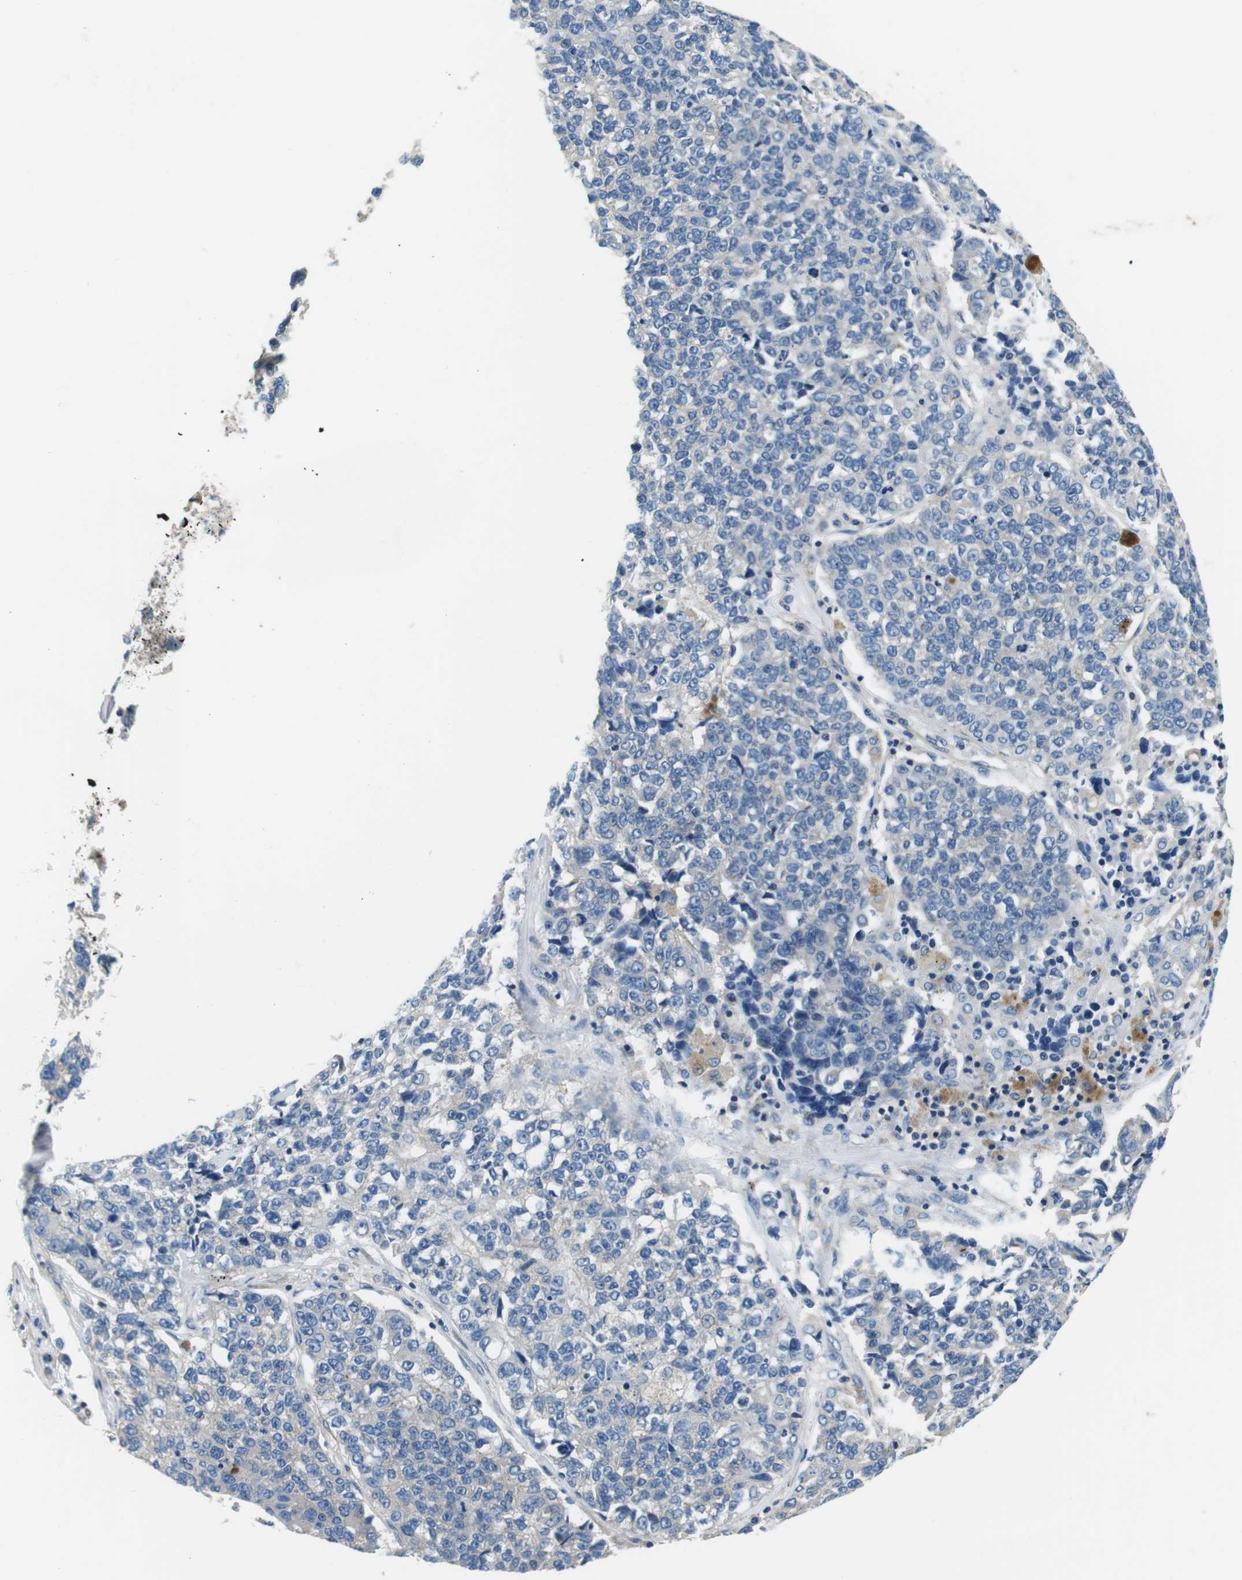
{"staining": {"intensity": "negative", "quantity": "none", "location": "none"}, "tissue": "lung cancer", "cell_type": "Tumor cells", "image_type": "cancer", "snomed": [{"axis": "morphology", "description": "Adenocarcinoma, NOS"}, {"axis": "topography", "description": "Lung"}], "caption": "This is a photomicrograph of immunohistochemistry (IHC) staining of lung adenocarcinoma, which shows no positivity in tumor cells.", "gene": "DENND4C", "patient": {"sex": "male", "age": 49}}